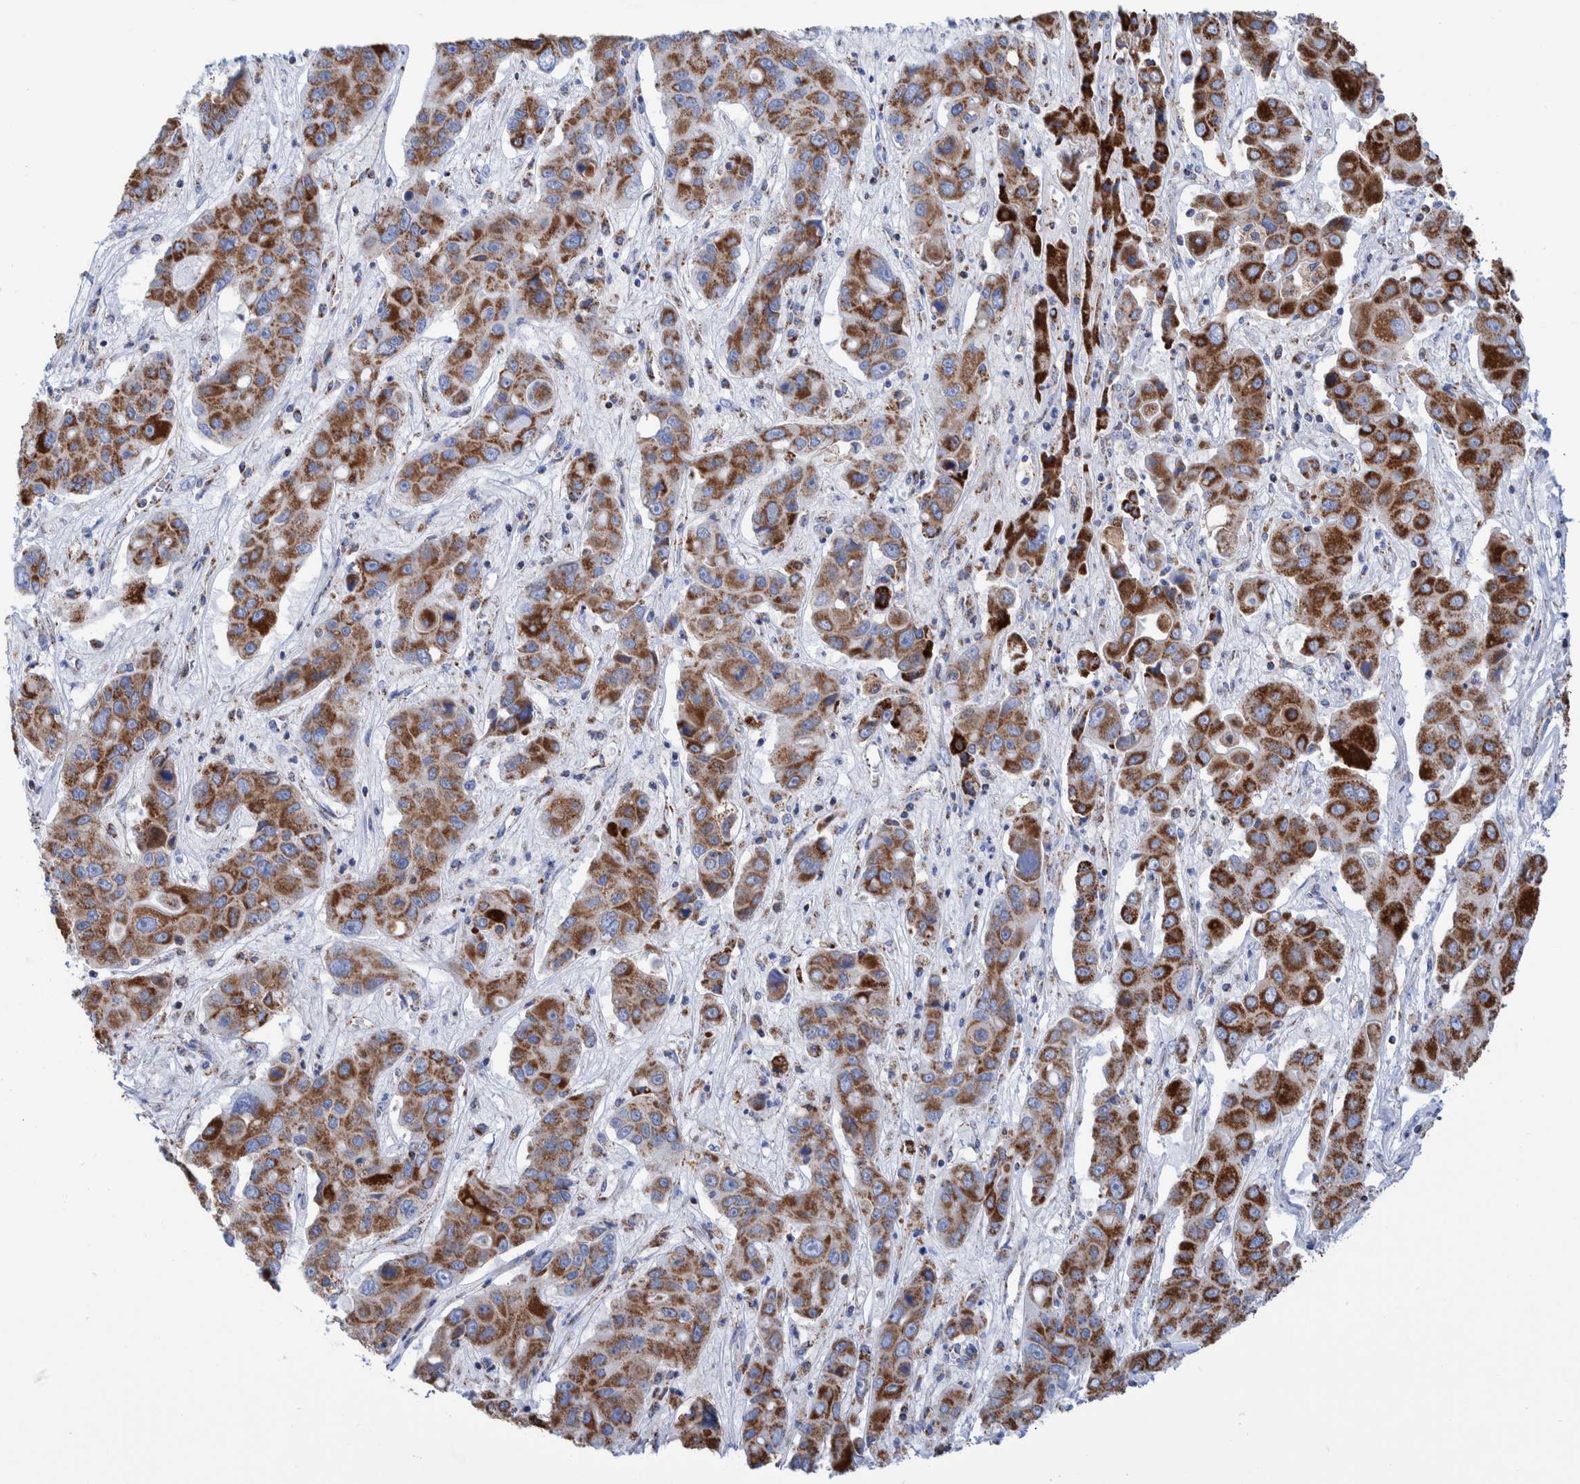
{"staining": {"intensity": "moderate", "quantity": ">75%", "location": "cytoplasmic/membranous"}, "tissue": "liver cancer", "cell_type": "Tumor cells", "image_type": "cancer", "snomed": [{"axis": "morphology", "description": "Cholangiocarcinoma"}, {"axis": "topography", "description": "Liver"}], "caption": "The micrograph reveals a brown stain indicating the presence of a protein in the cytoplasmic/membranous of tumor cells in liver cancer.", "gene": "DECR1", "patient": {"sex": "male", "age": 67}}